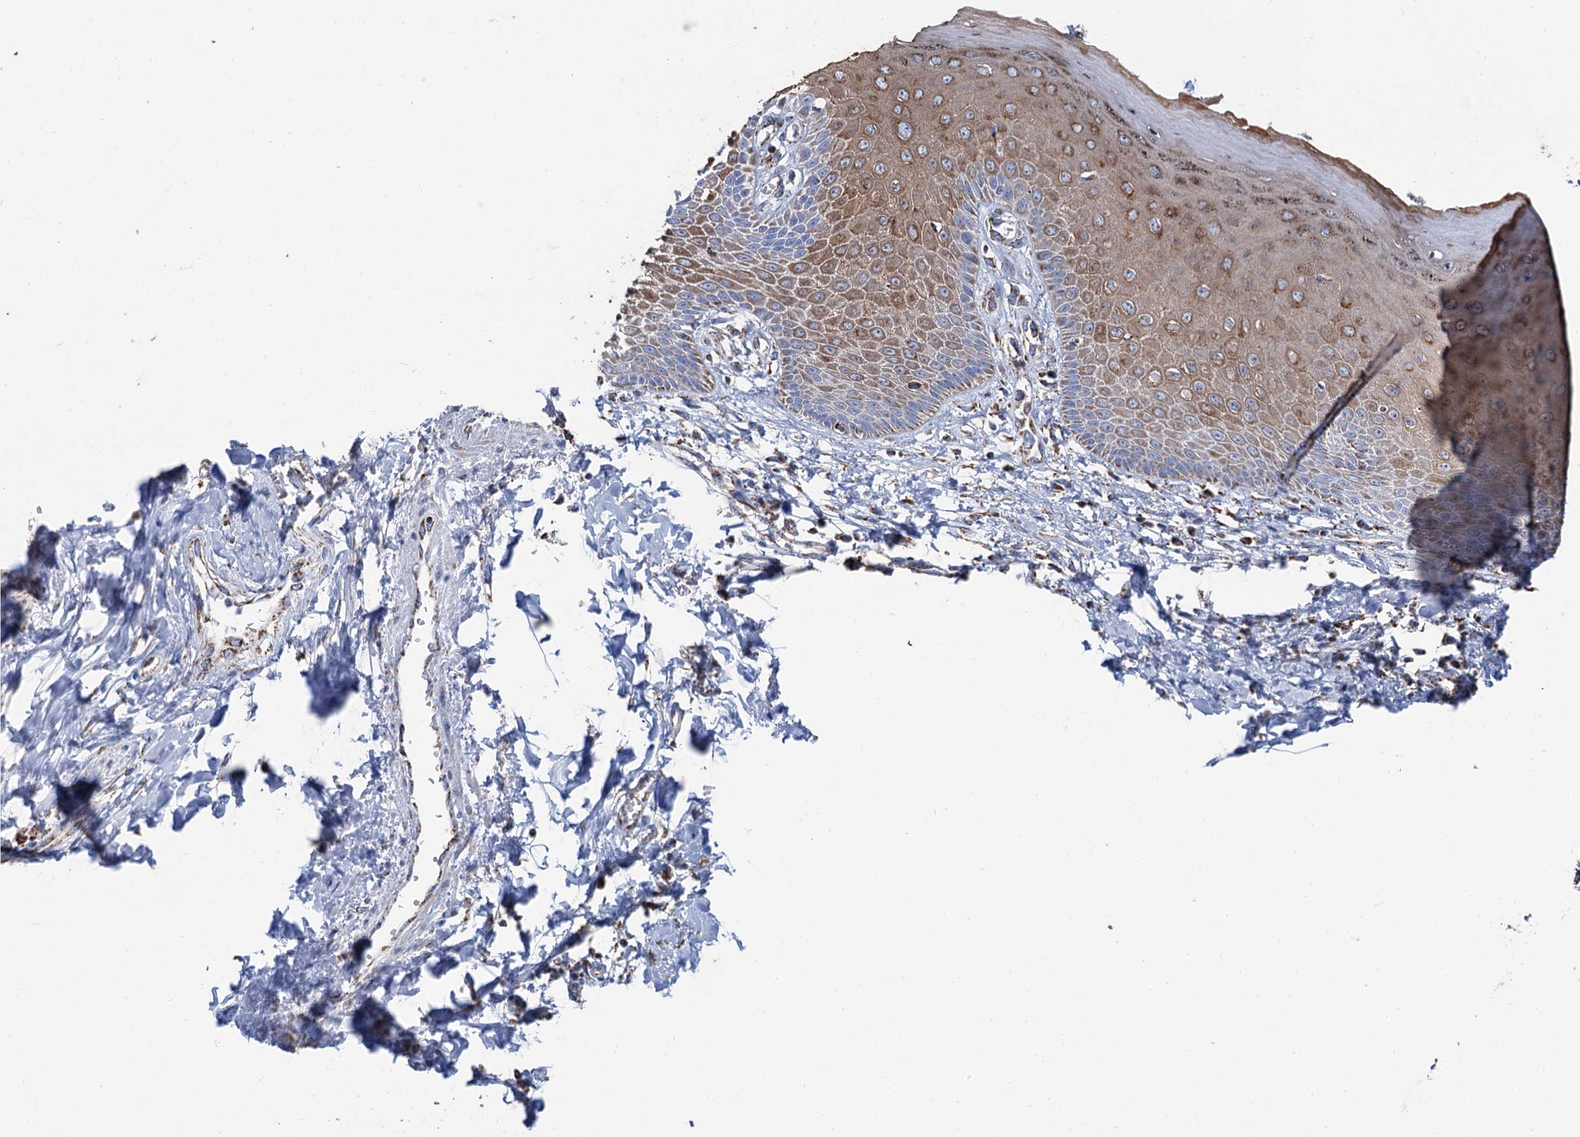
{"staining": {"intensity": "moderate", "quantity": "25%-75%", "location": "cytoplasmic/membranous"}, "tissue": "skin", "cell_type": "Epidermal cells", "image_type": "normal", "snomed": [{"axis": "morphology", "description": "Normal tissue, NOS"}, {"axis": "topography", "description": "Anal"}], "caption": "This photomicrograph exhibits IHC staining of benign skin, with medium moderate cytoplasmic/membranous staining in approximately 25%-75% of epidermal cells.", "gene": "IVD", "patient": {"sex": "male", "age": 78}}